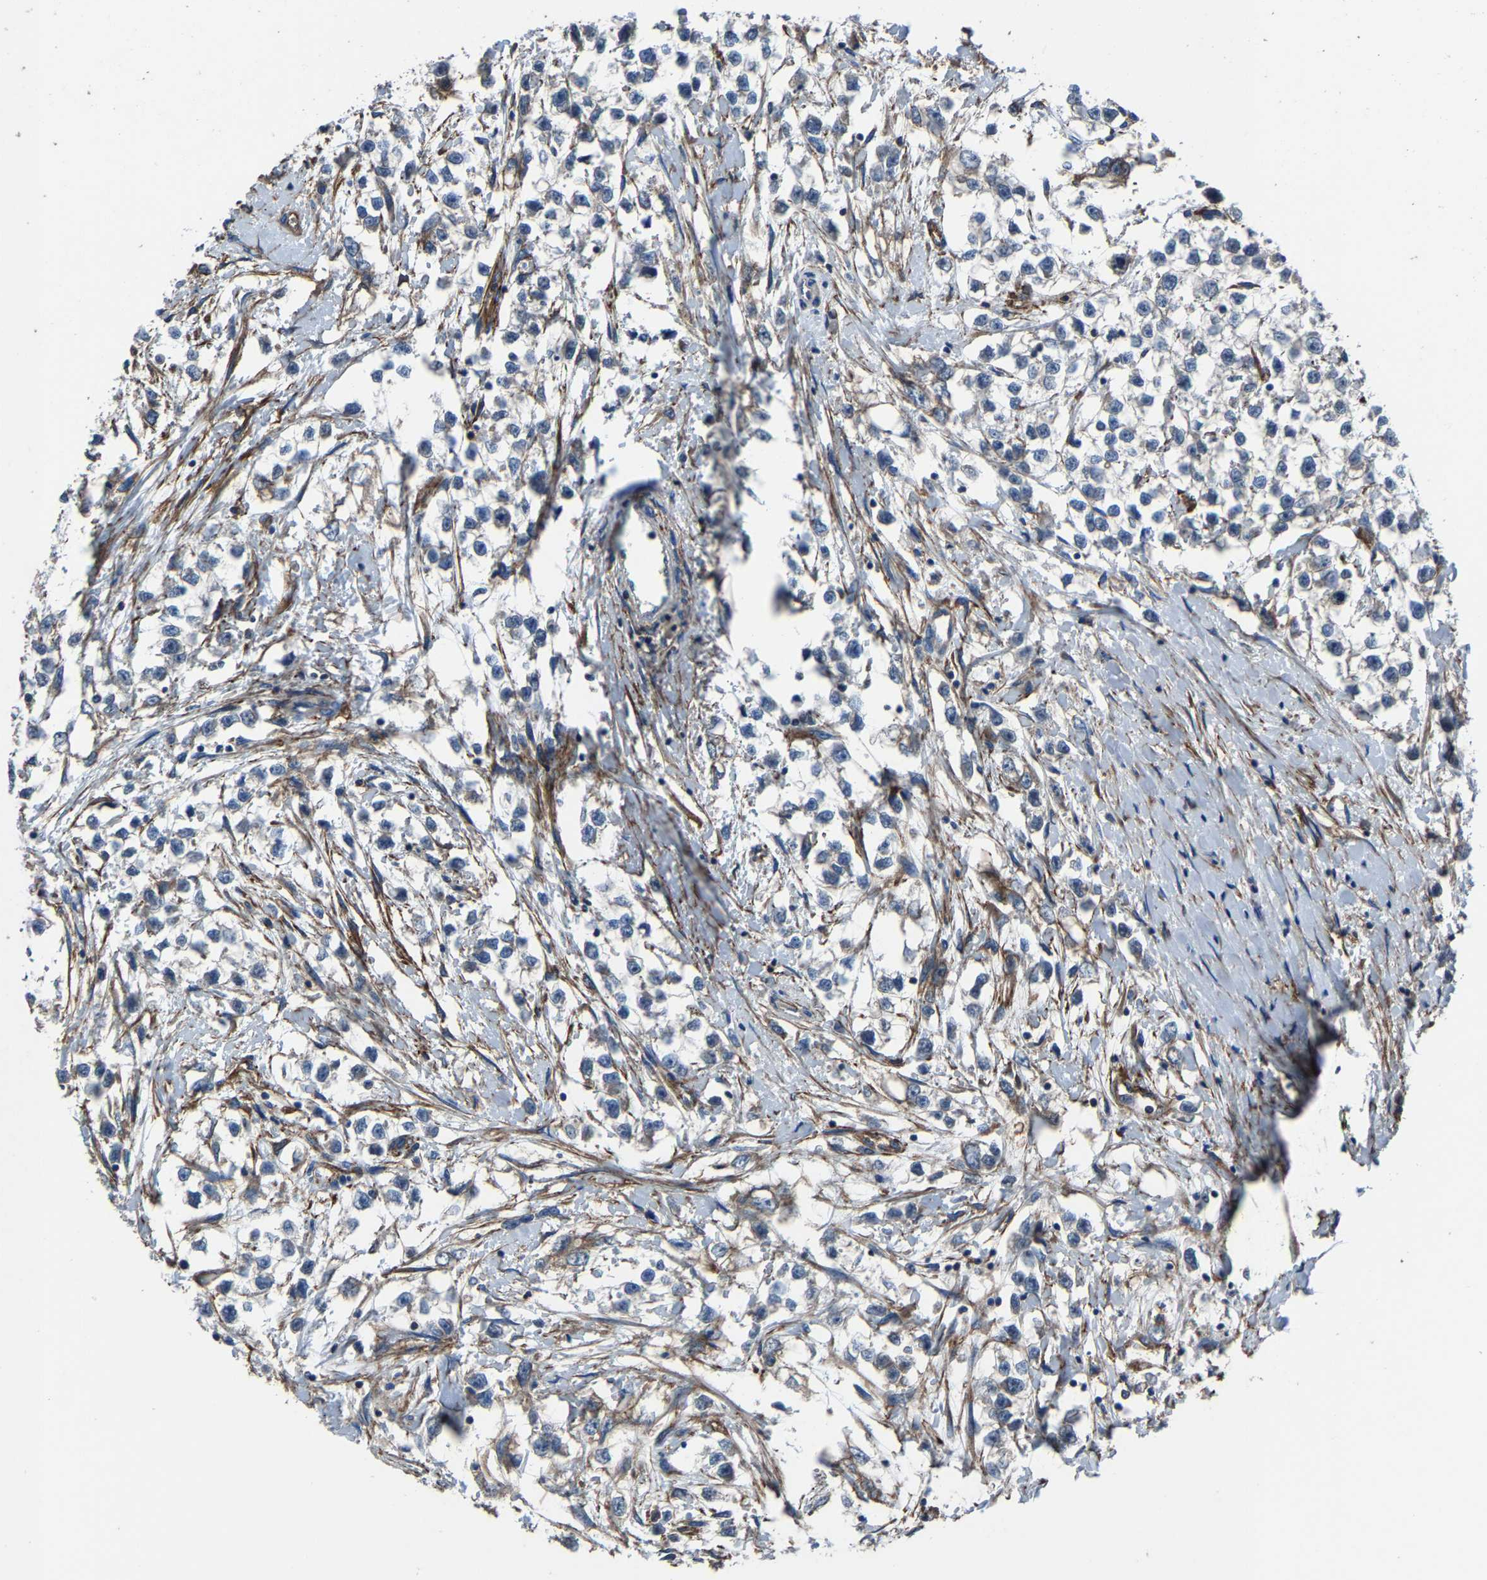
{"staining": {"intensity": "negative", "quantity": "none", "location": "none"}, "tissue": "testis cancer", "cell_type": "Tumor cells", "image_type": "cancer", "snomed": [{"axis": "morphology", "description": "Seminoma, NOS"}, {"axis": "morphology", "description": "Carcinoma, Embryonal, NOS"}, {"axis": "topography", "description": "Testis"}], "caption": "The photomicrograph exhibits no significant expression in tumor cells of testis cancer. (Stains: DAB (3,3'-diaminobenzidine) IHC with hematoxylin counter stain, Microscopy: brightfield microscopy at high magnification).", "gene": "KIAA1958", "patient": {"sex": "male", "age": 51}}